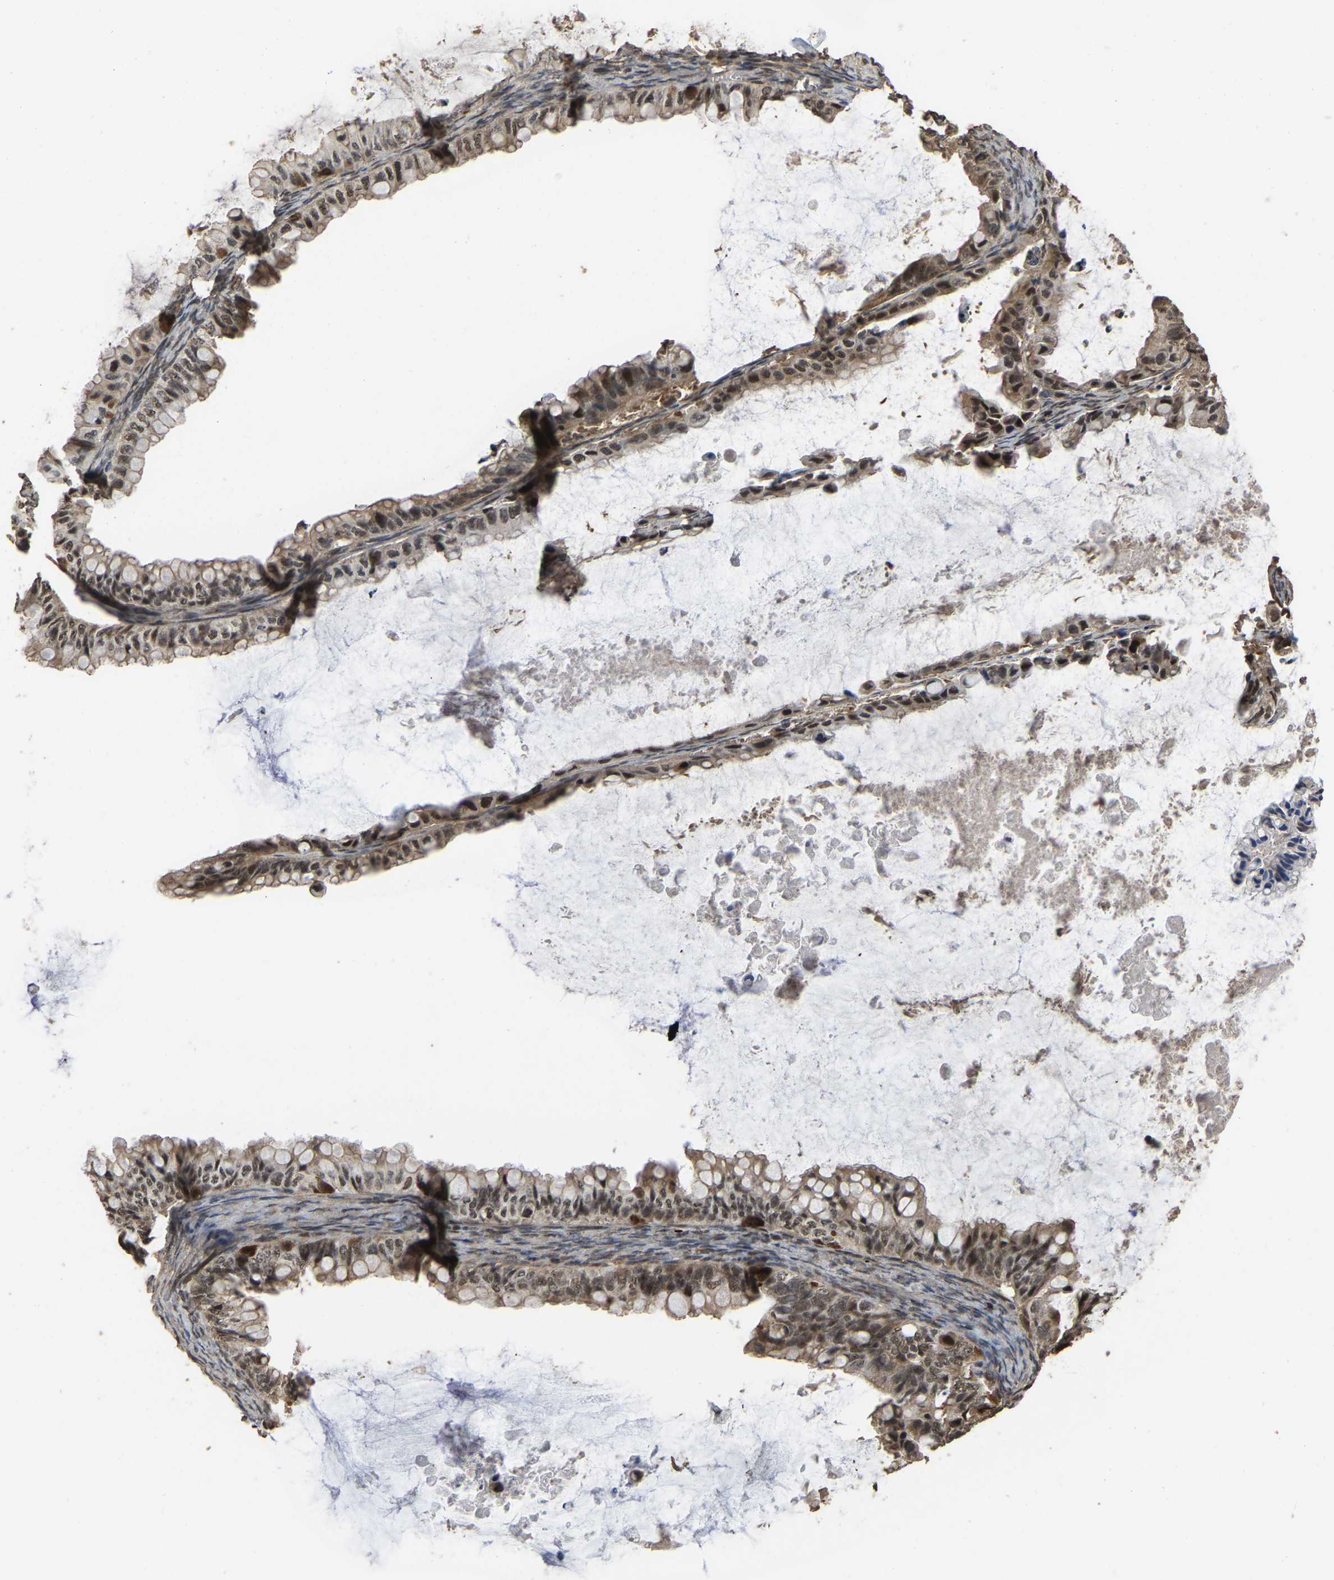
{"staining": {"intensity": "moderate", "quantity": ">75%", "location": "cytoplasmic/membranous,nuclear"}, "tissue": "ovarian cancer", "cell_type": "Tumor cells", "image_type": "cancer", "snomed": [{"axis": "morphology", "description": "Cystadenocarcinoma, mucinous, NOS"}, {"axis": "topography", "description": "Ovary"}], "caption": "Tumor cells exhibit medium levels of moderate cytoplasmic/membranous and nuclear expression in approximately >75% of cells in ovarian cancer (mucinous cystadenocarcinoma).", "gene": "ARHGAP23", "patient": {"sex": "female", "age": 80}}